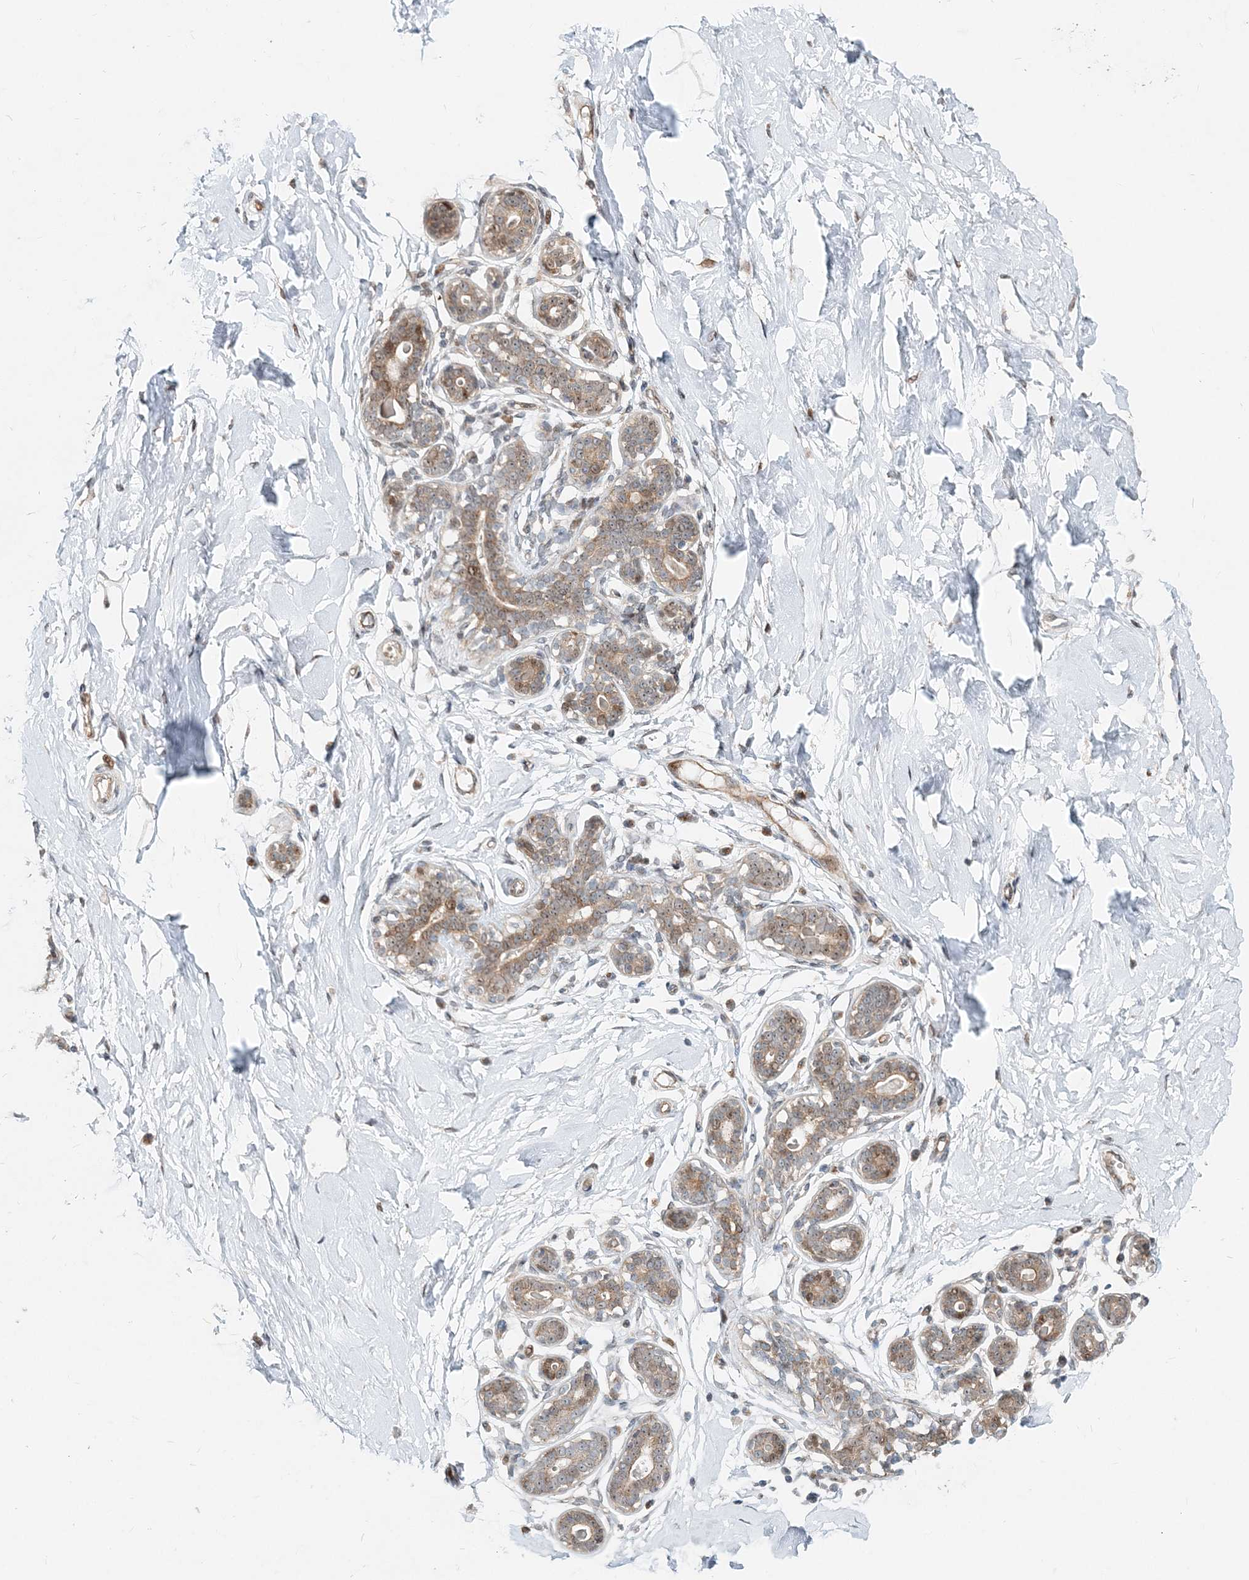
{"staining": {"intensity": "negative", "quantity": "none", "location": "none"}, "tissue": "breast", "cell_type": "Adipocytes", "image_type": "normal", "snomed": [{"axis": "morphology", "description": "Normal tissue, NOS"}, {"axis": "morphology", "description": "Adenoma, NOS"}, {"axis": "topography", "description": "Breast"}], "caption": "Immunohistochemistry (IHC) image of unremarkable breast stained for a protein (brown), which displays no positivity in adipocytes.", "gene": "CXXC5", "patient": {"sex": "female", "age": 23}}